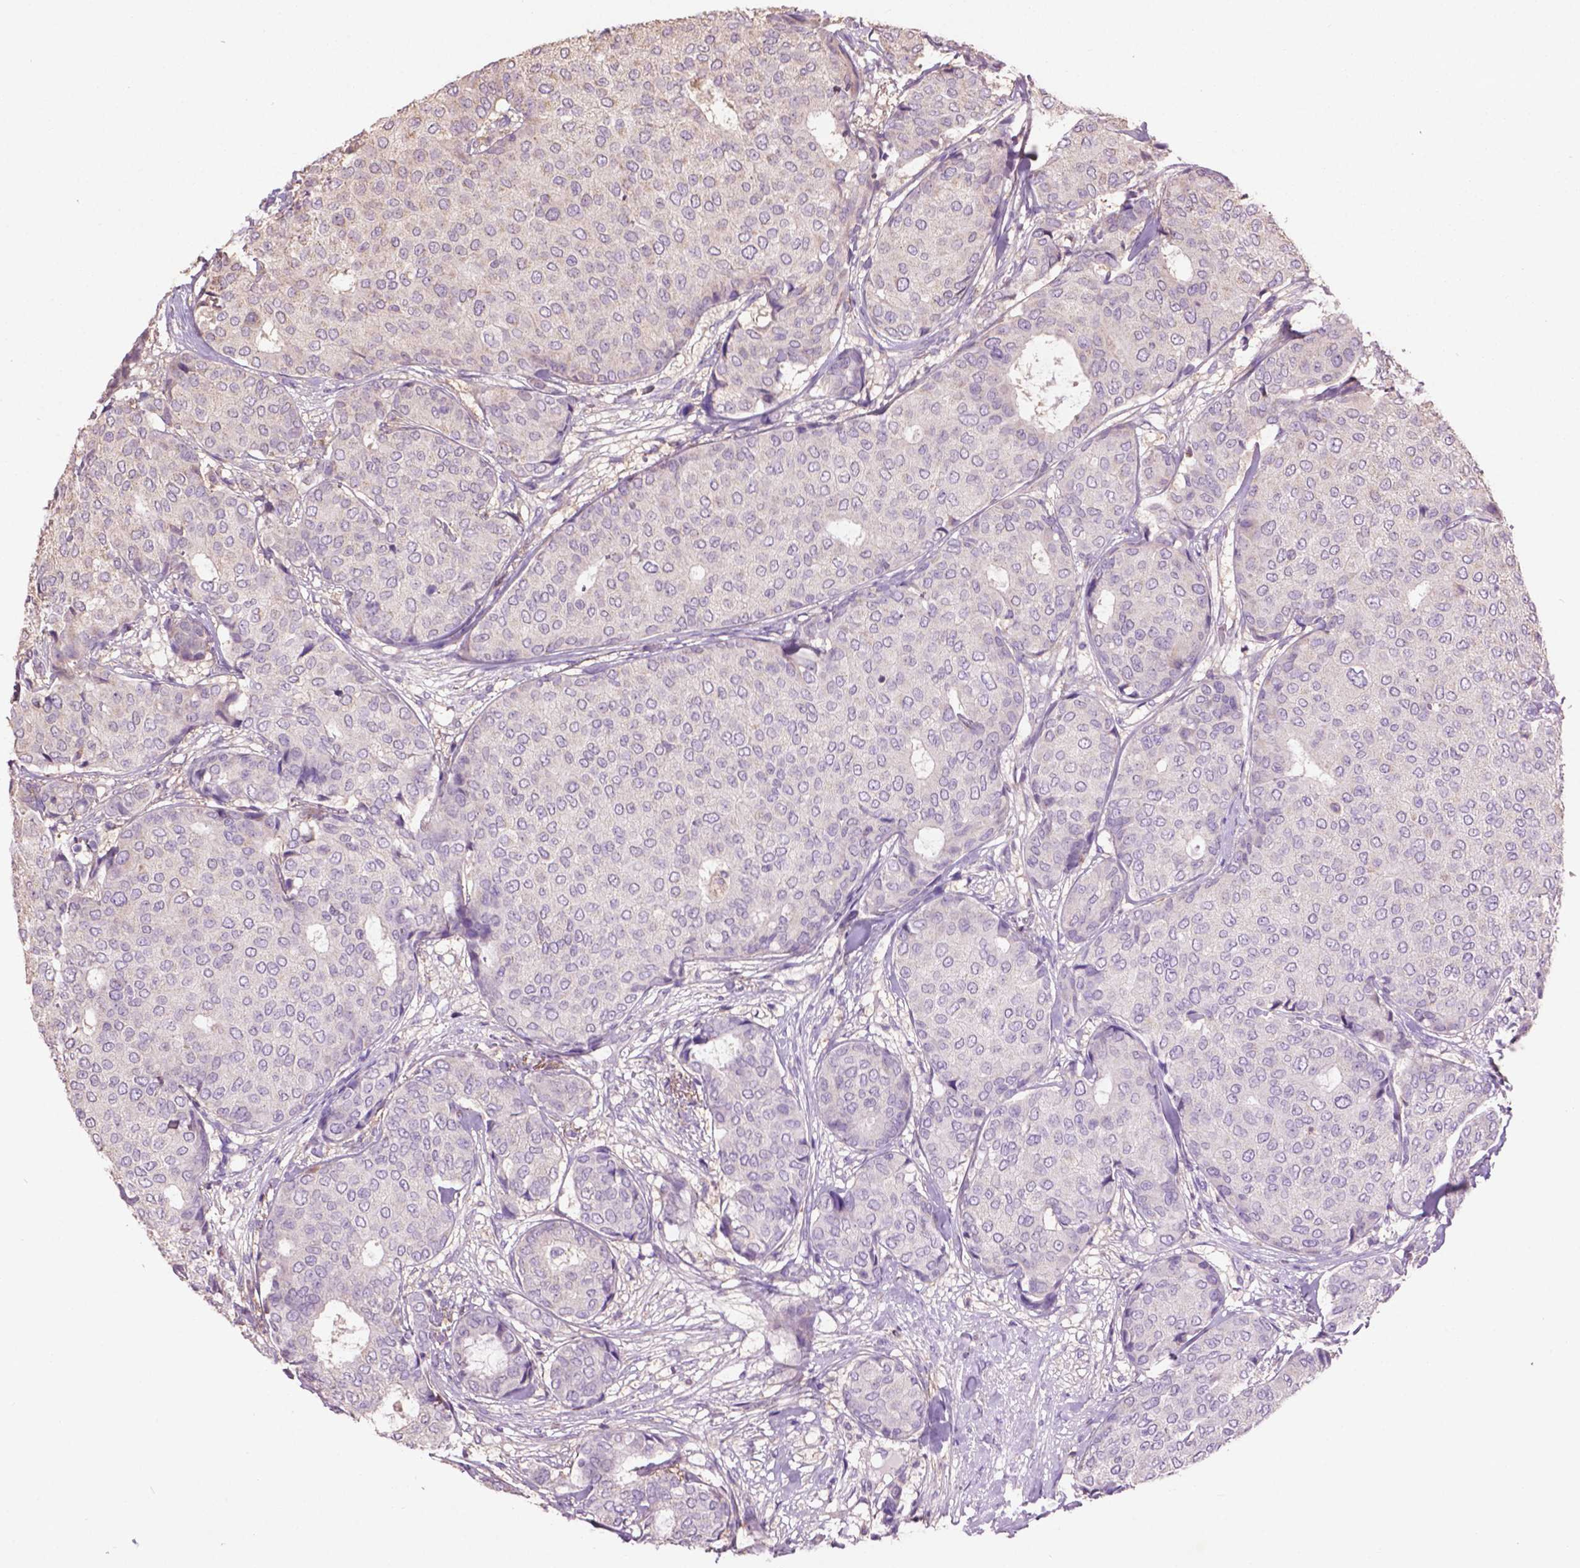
{"staining": {"intensity": "negative", "quantity": "none", "location": "none"}, "tissue": "breast cancer", "cell_type": "Tumor cells", "image_type": "cancer", "snomed": [{"axis": "morphology", "description": "Duct carcinoma"}, {"axis": "topography", "description": "Breast"}], "caption": "This photomicrograph is of breast cancer (invasive ductal carcinoma) stained with immunohistochemistry to label a protein in brown with the nuclei are counter-stained blue. There is no staining in tumor cells. (Brightfield microscopy of DAB immunohistochemistry at high magnification).", "gene": "LRRC3C", "patient": {"sex": "female", "age": 75}}